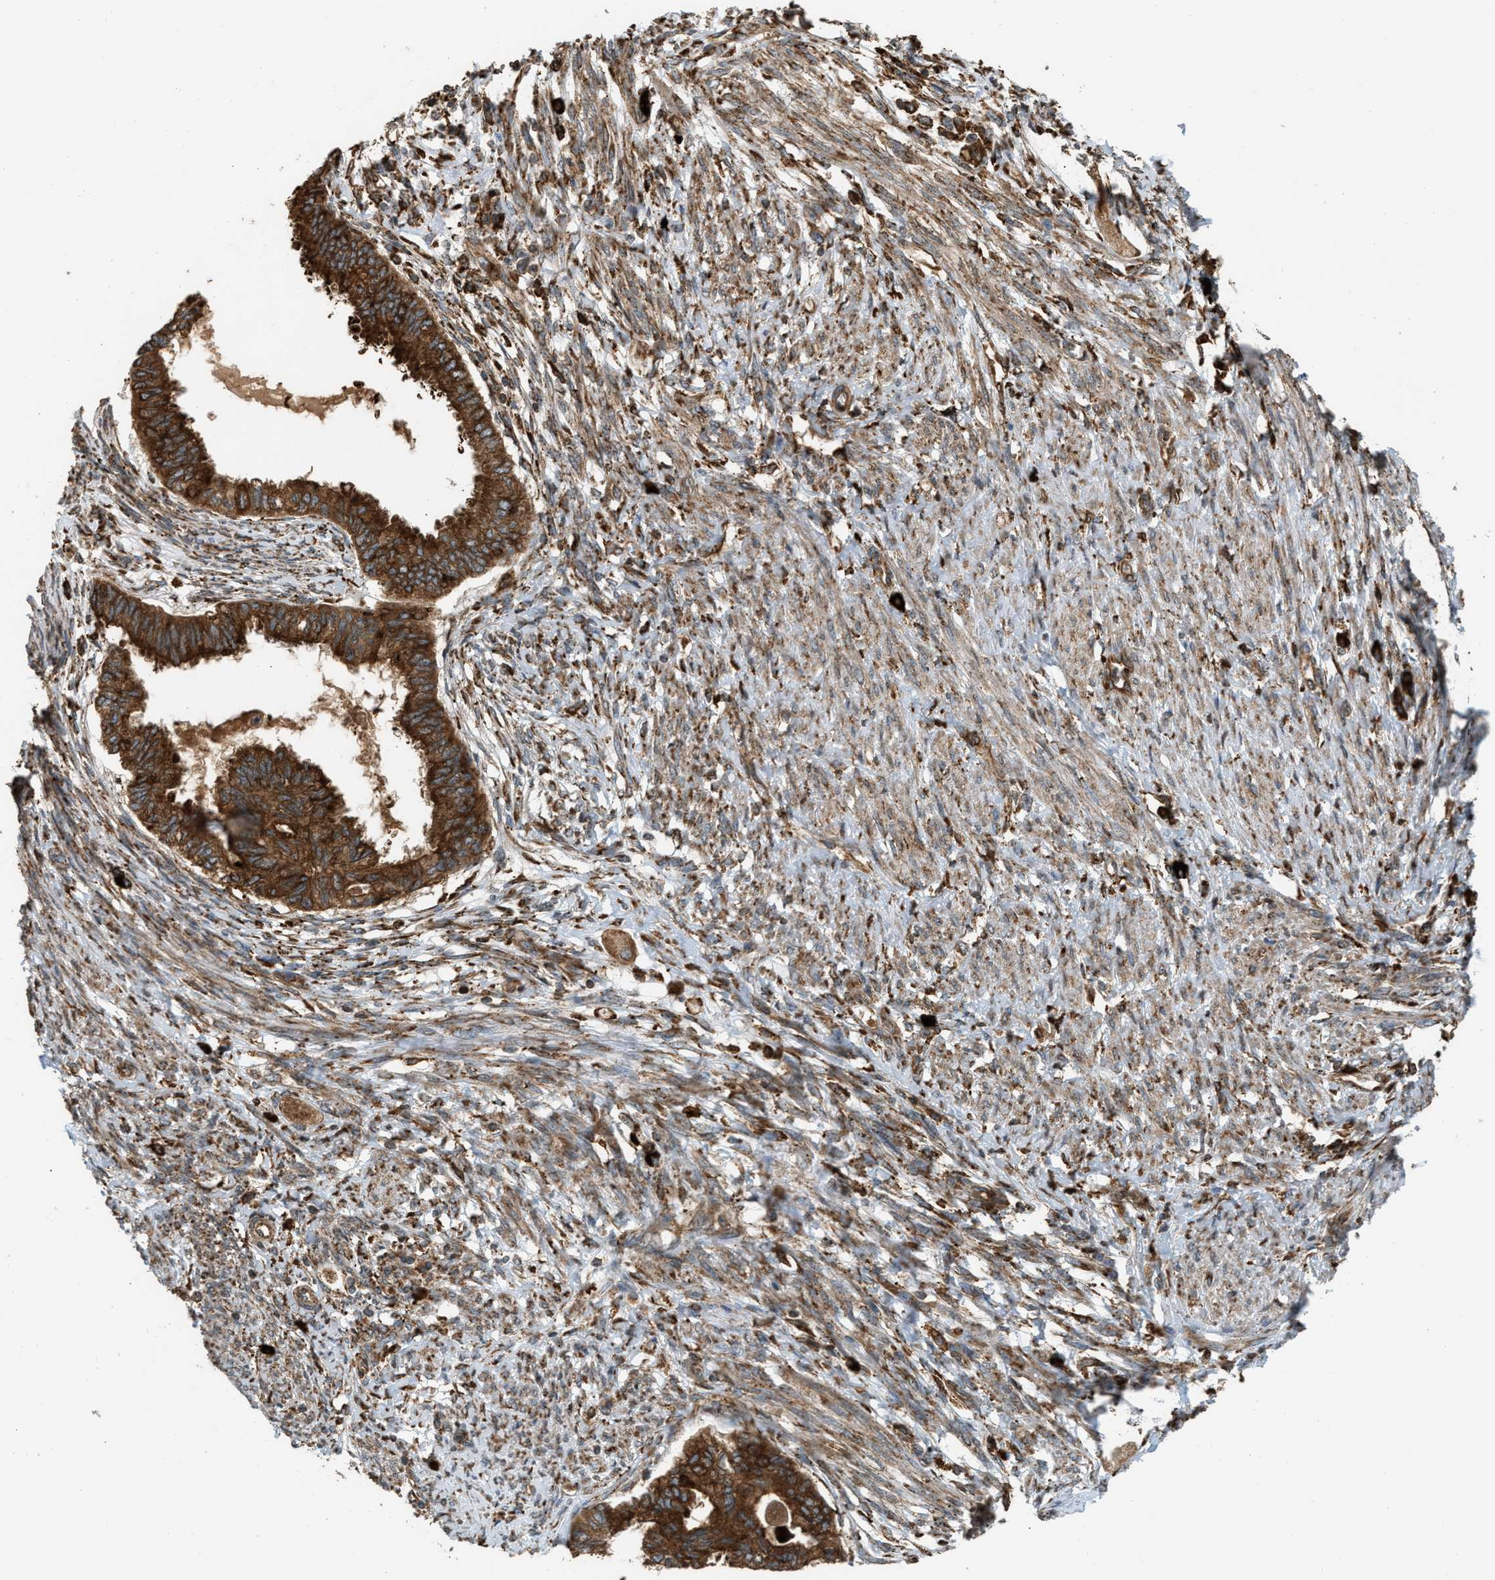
{"staining": {"intensity": "strong", "quantity": ">75%", "location": "cytoplasmic/membranous"}, "tissue": "cervical cancer", "cell_type": "Tumor cells", "image_type": "cancer", "snomed": [{"axis": "morphology", "description": "Normal tissue, NOS"}, {"axis": "morphology", "description": "Adenocarcinoma, NOS"}, {"axis": "topography", "description": "Cervix"}, {"axis": "topography", "description": "Endometrium"}], "caption": "This is an image of IHC staining of adenocarcinoma (cervical), which shows strong positivity in the cytoplasmic/membranous of tumor cells.", "gene": "BAIAP2L1", "patient": {"sex": "female", "age": 86}}